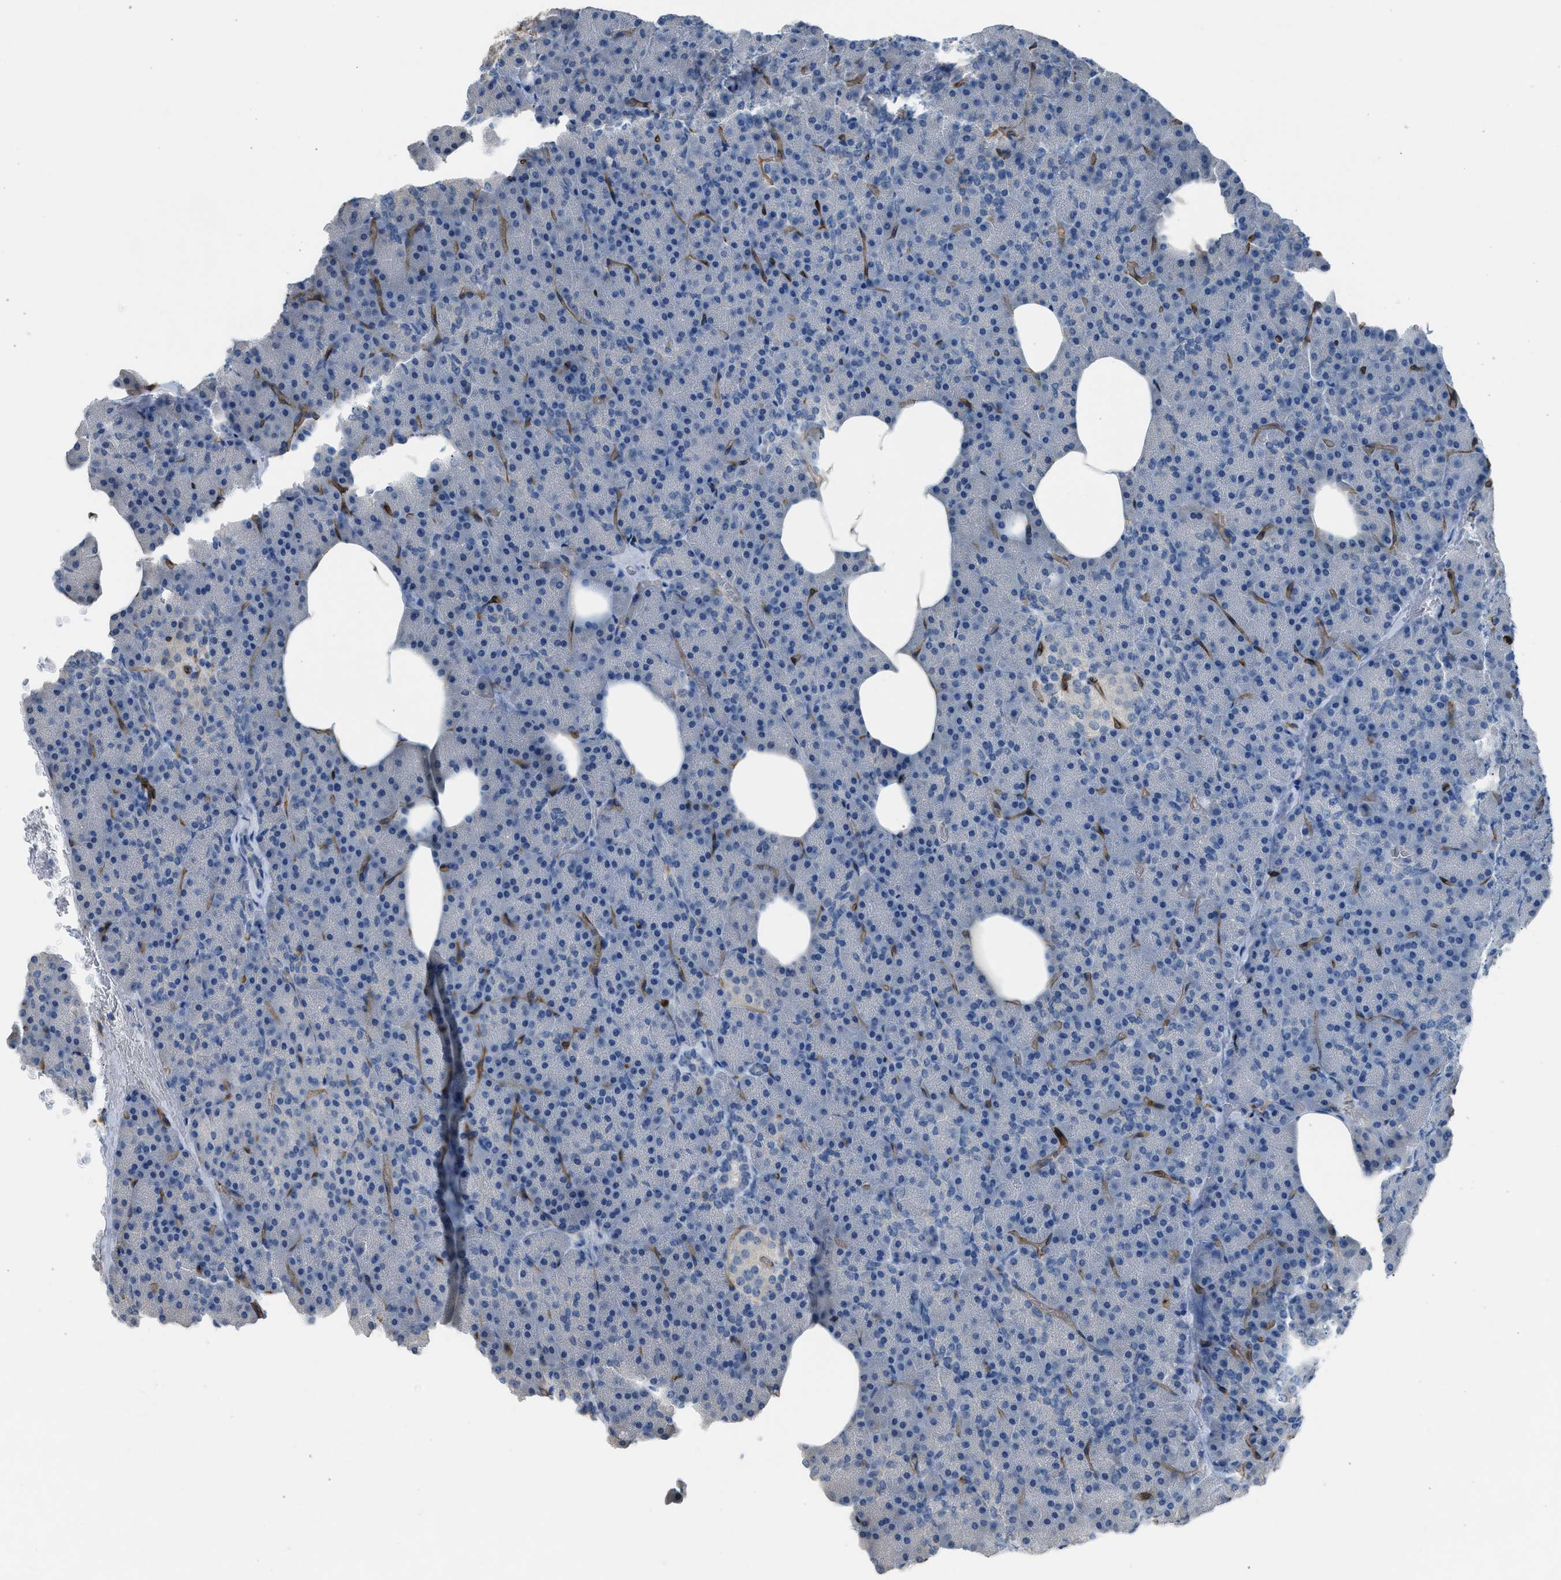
{"staining": {"intensity": "negative", "quantity": "none", "location": "none"}, "tissue": "pancreas", "cell_type": "Exocrine glandular cells", "image_type": "normal", "snomed": [{"axis": "morphology", "description": "Normal tissue, NOS"}, {"axis": "topography", "description": "Pancreas"}], "caption": "There is no significant expression in exocrine glandular cells of pancreas. The staining is performed using DAB brown chromogen with nuclei counter-stained in using hematoxylin.", "gene": "DYSF", "patient": {"sex": "female", "age": 35}}